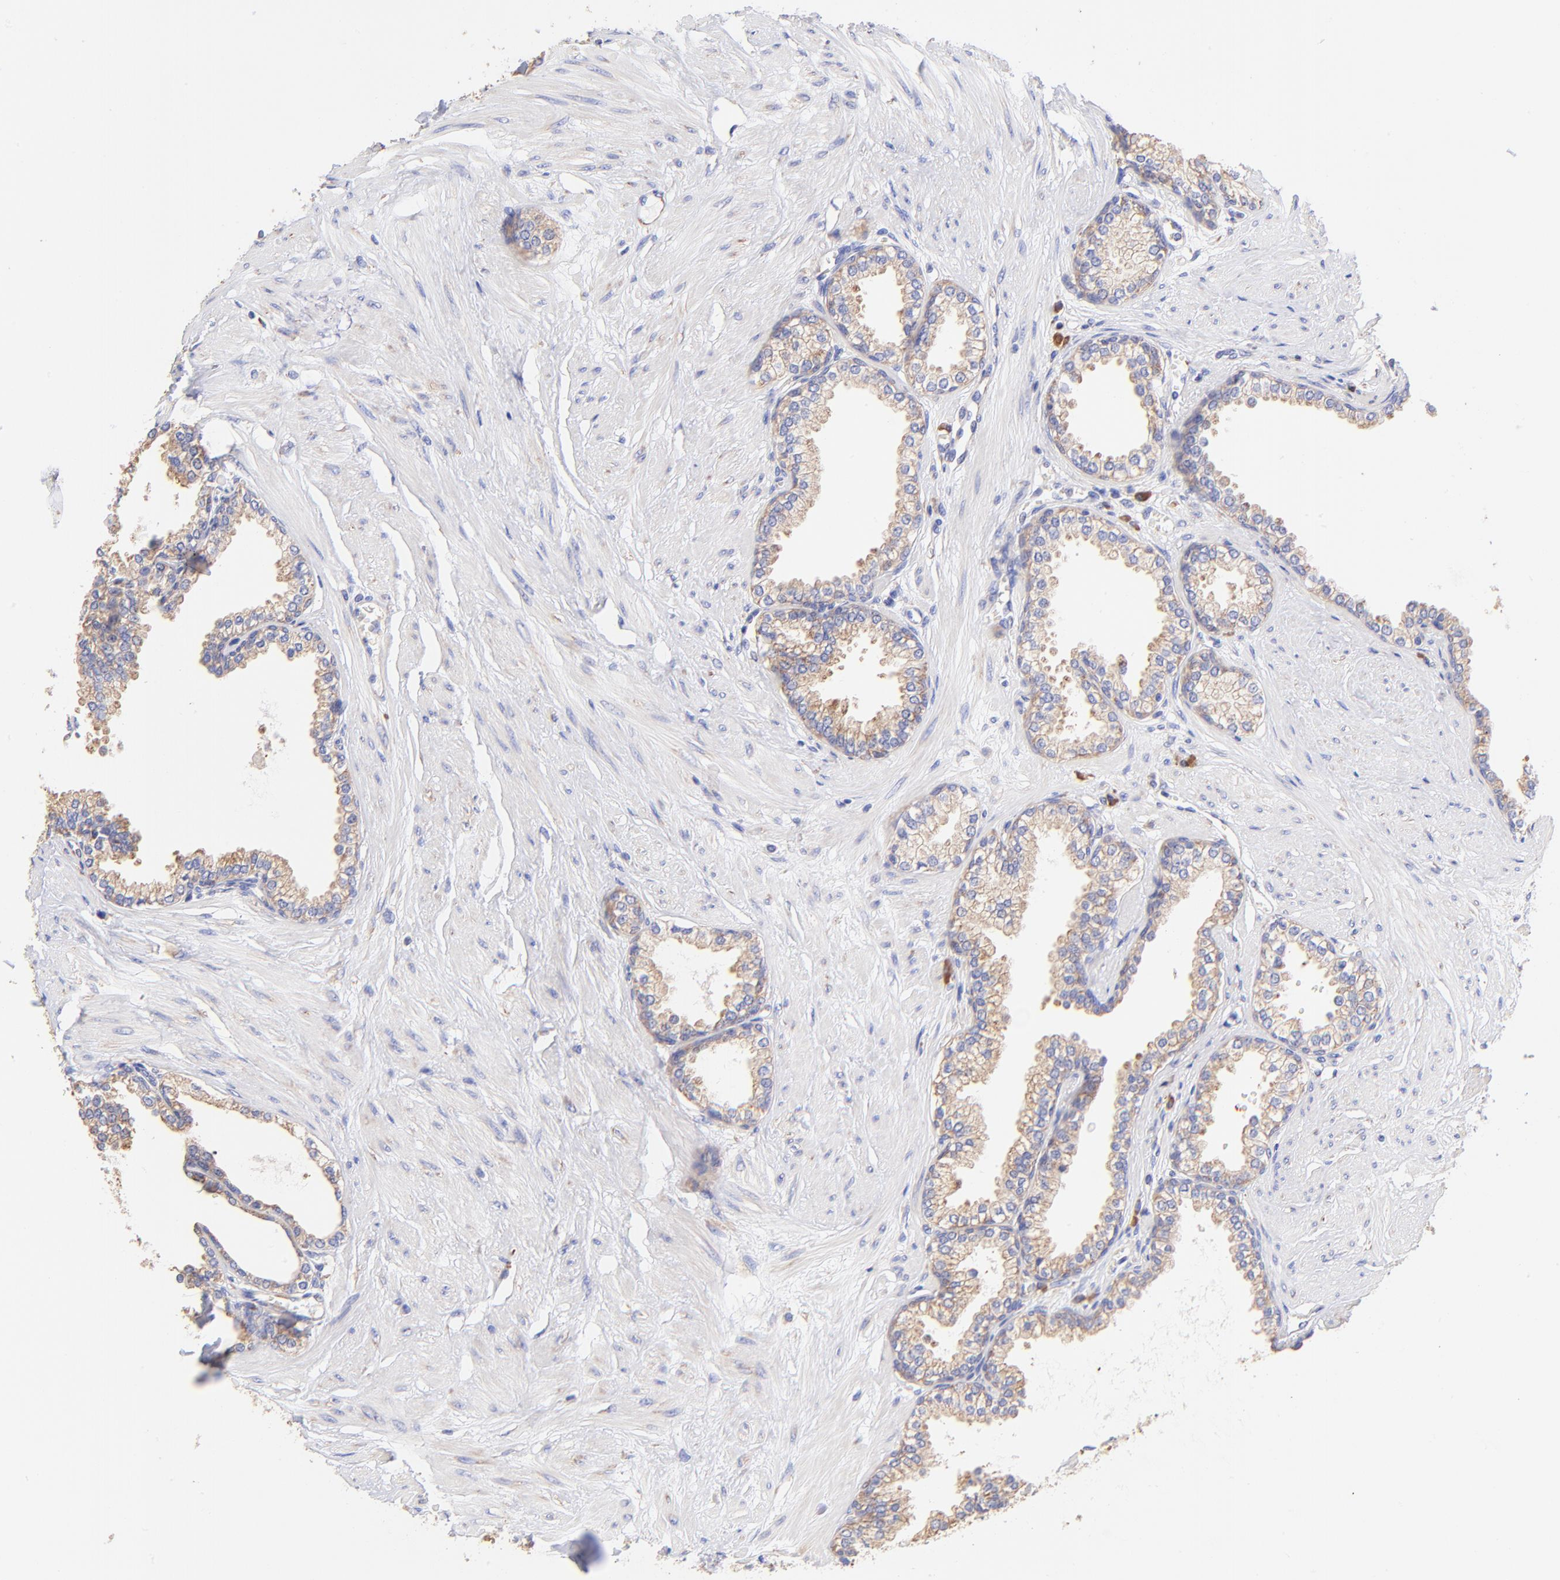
{"staining": {"intensity": "moderate", "quantity": ">75%", "location": "cytoplasmic/membranous"}, "tissue": "prostate", "cell_type": "Glandular cells", "image_type": "normal", "snomed": [{"axis": "morphology", "description": "Normal tissue, NOS"}, {"axis": "topography", "description": "Prostate"}], "caption": "Brown immunohistochemical staining in unremarkable human prostate demonstrates moderate cytoplasmic/membranous expression in about >75% of glandular cells. (DAB = brown stain, brightfield microscopy at high magnification).", "gene": "RPL30", "patient": {"sex": "male", "age": 64}}